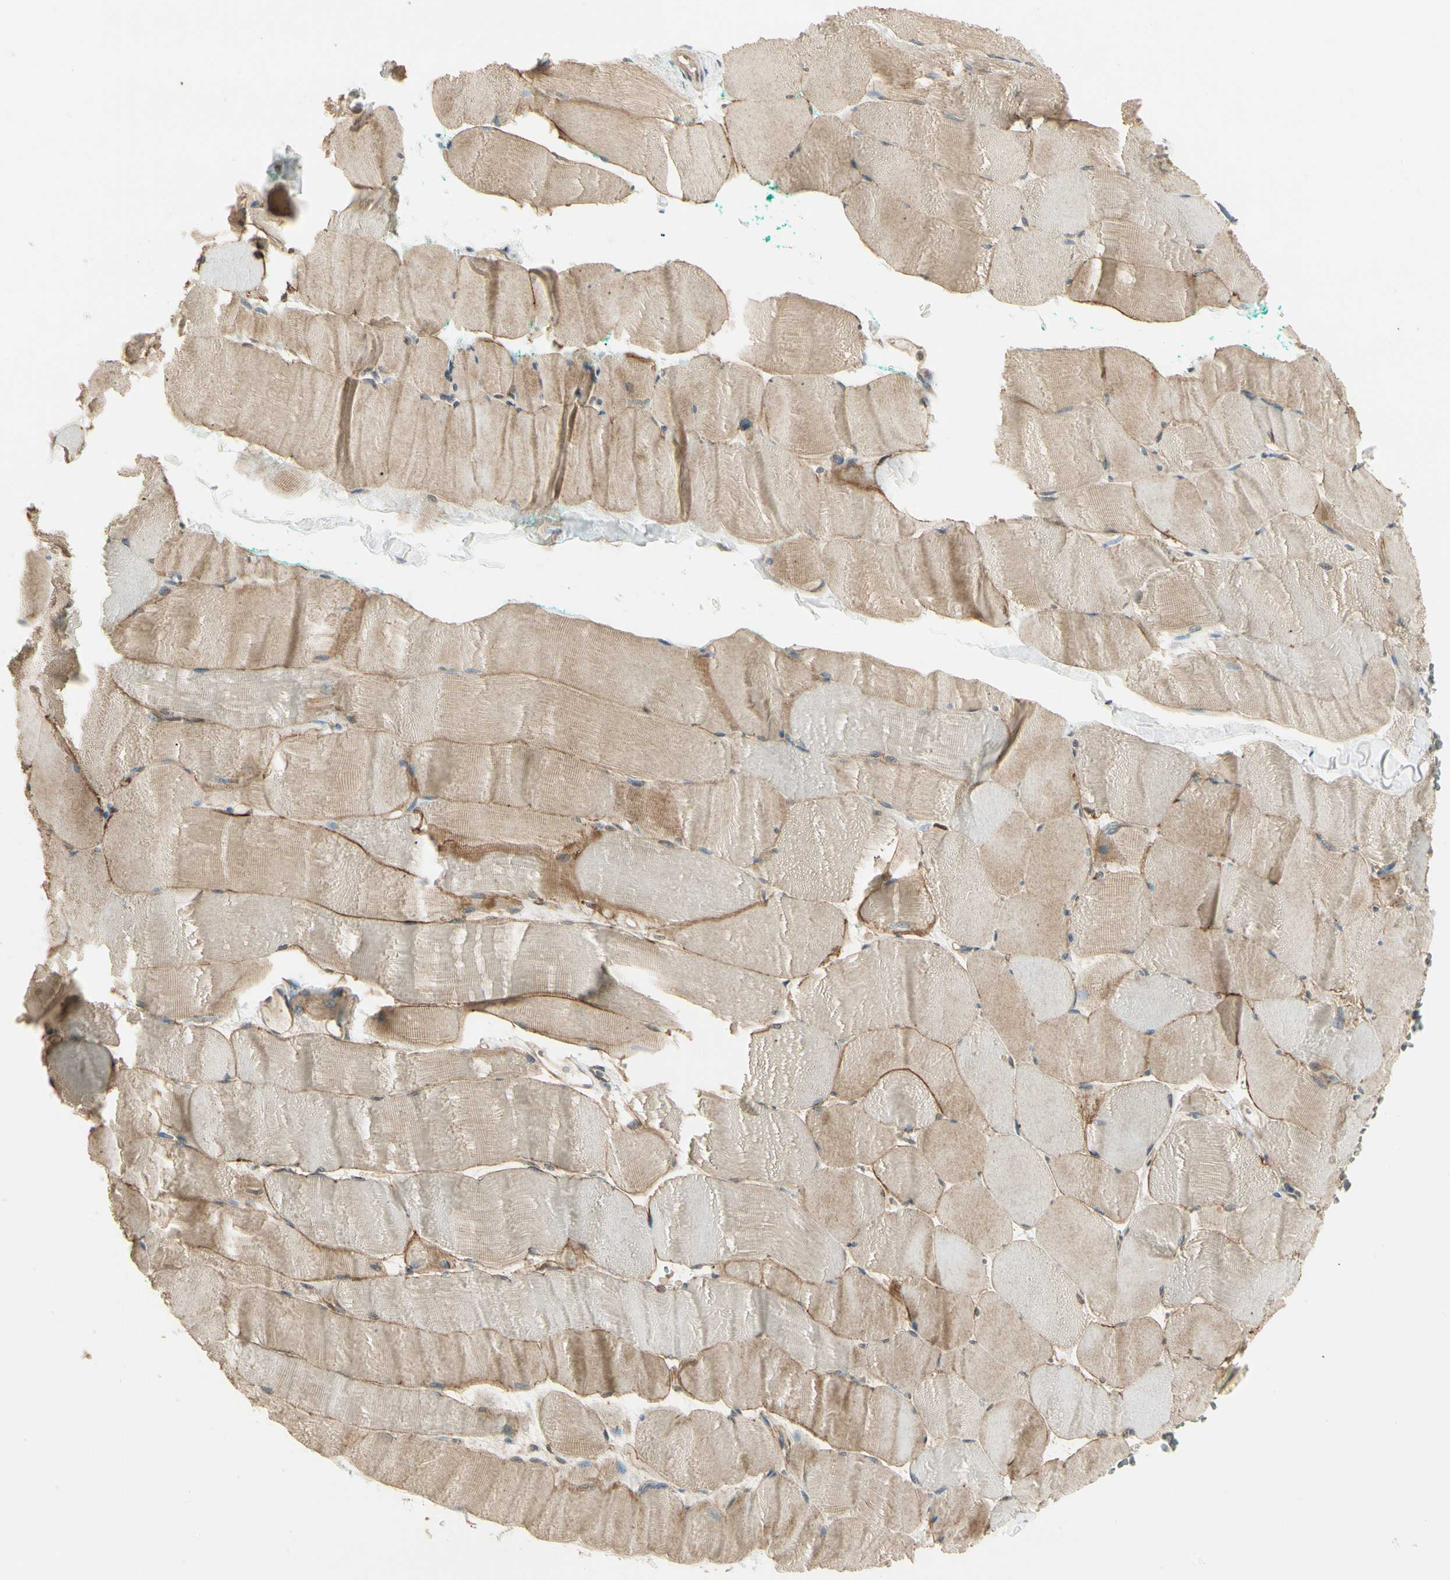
{"staining": {"intensity": "moderate", "quantity": ">75%", "location": "cytoplasmic/membranous"}, "tissue": "skeletal muscle", "cell_type": "Myocytes", "image_type": "normal", "snomed": [{"axis": "morphology", "description": "Normal tissue, NOS"}, {"axis": "morphology", "description": "Squamous cell carcinoma, NOS"}, {"axis": "topography", "description": "Skeletal muscle"}], "caption": "This is a photomicrograph of IHC staining of benign skeletal muscle, which shows moderate expression in the cytoplasmic/membranous of myocytes.", "gene": "SGCA", "patient": {"sex": "male", "age": 51}}